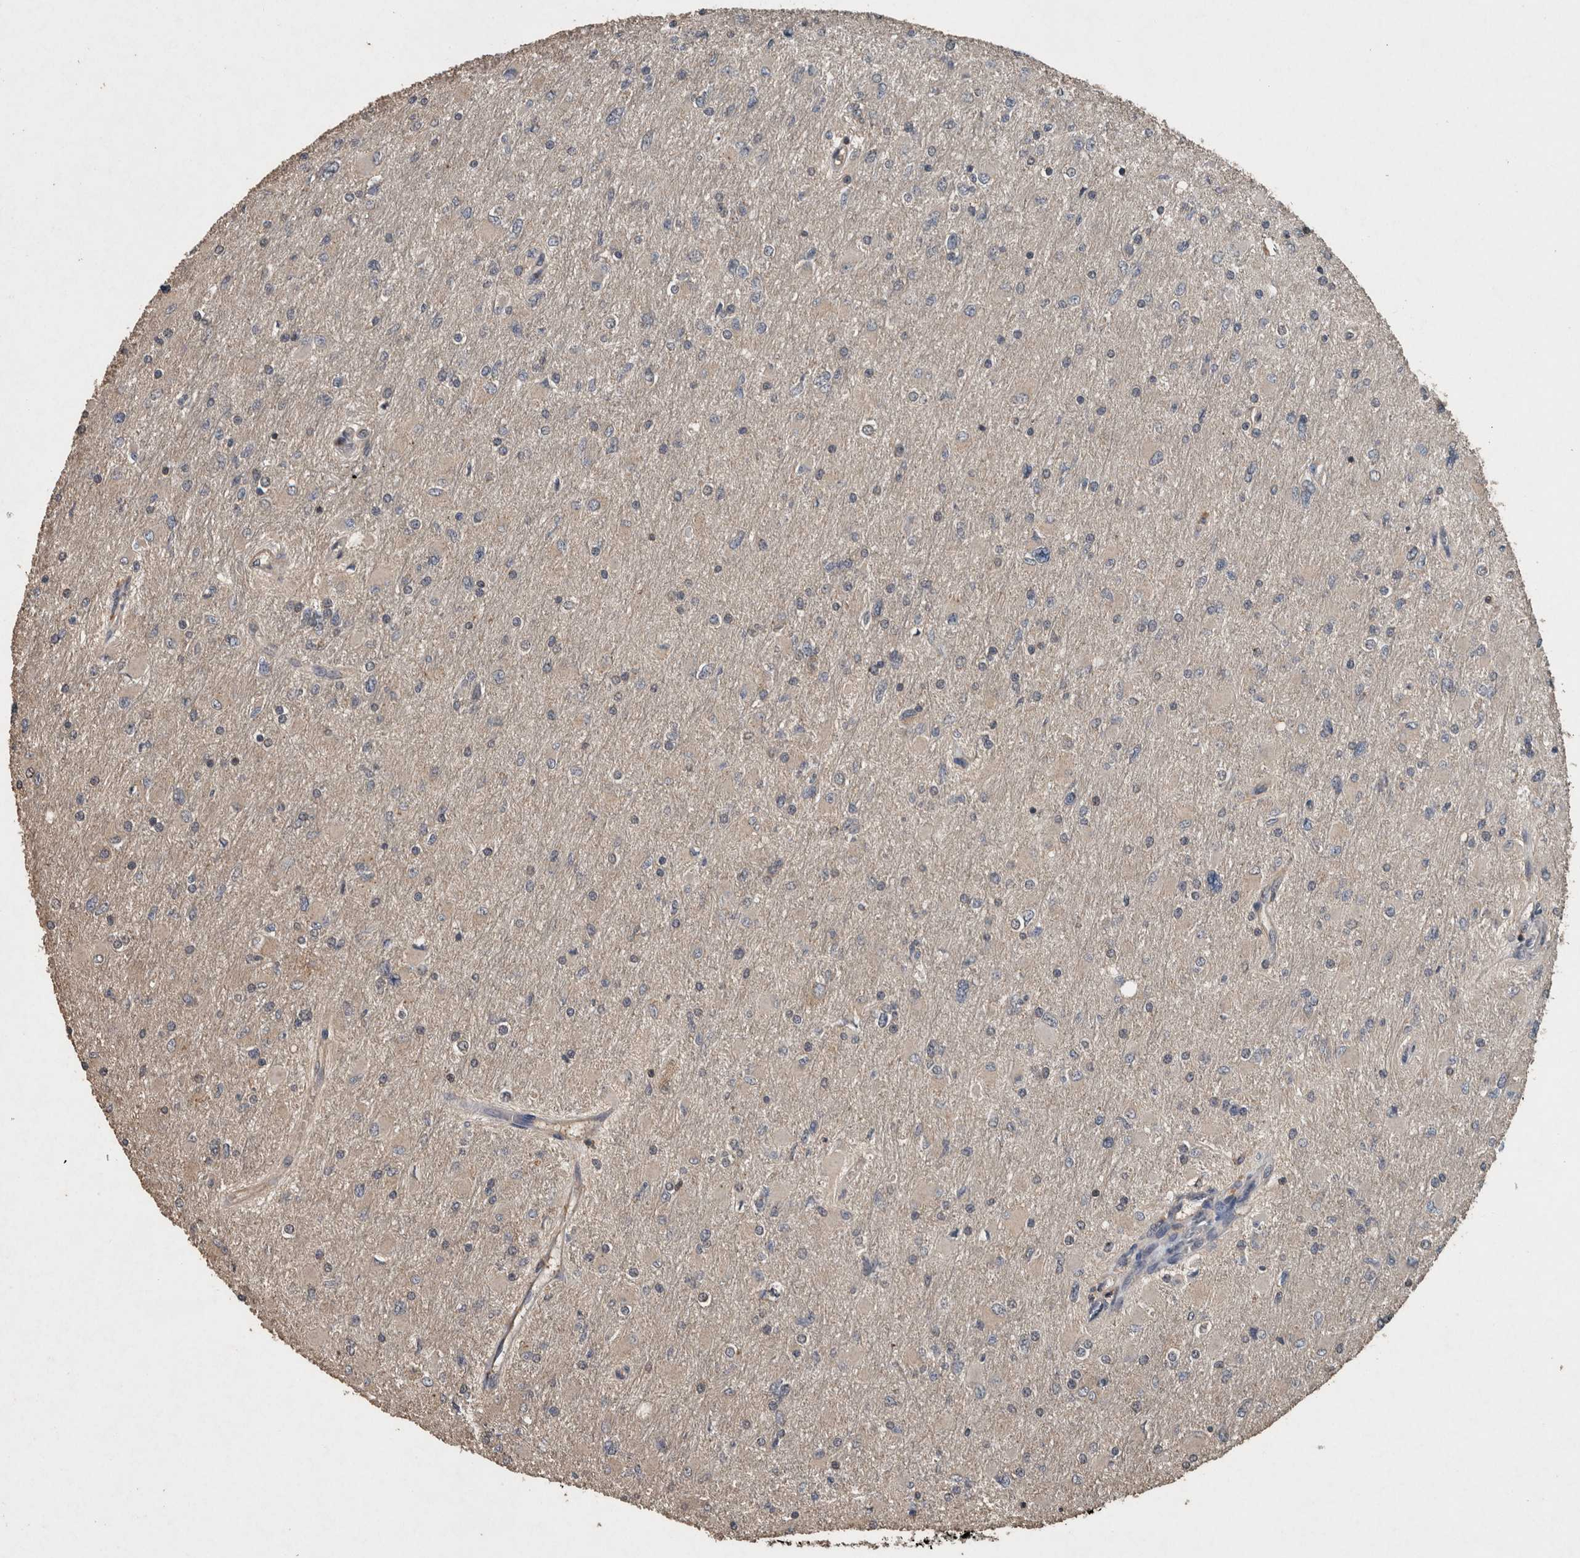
{"staining": {"intensity": "negative", "quantity": "none", "location": "none"}, "tissue": "glioma", "cell_type": "Tumor cells", "image_type": "cancer", "snomed": [{"axis": "morphology", "description": "Glioma, malignant, High grade"}, {"axis": "topography", "description": "Cerebral cortex"}], "caption": "IHC photomicrograph of human high-grade glioma (malignant) stained for a protein (brown), which exhibits no positivity in tumor cells.", "gene": "FGFRL1", "patient": {"sex": "female", "age": 36}}